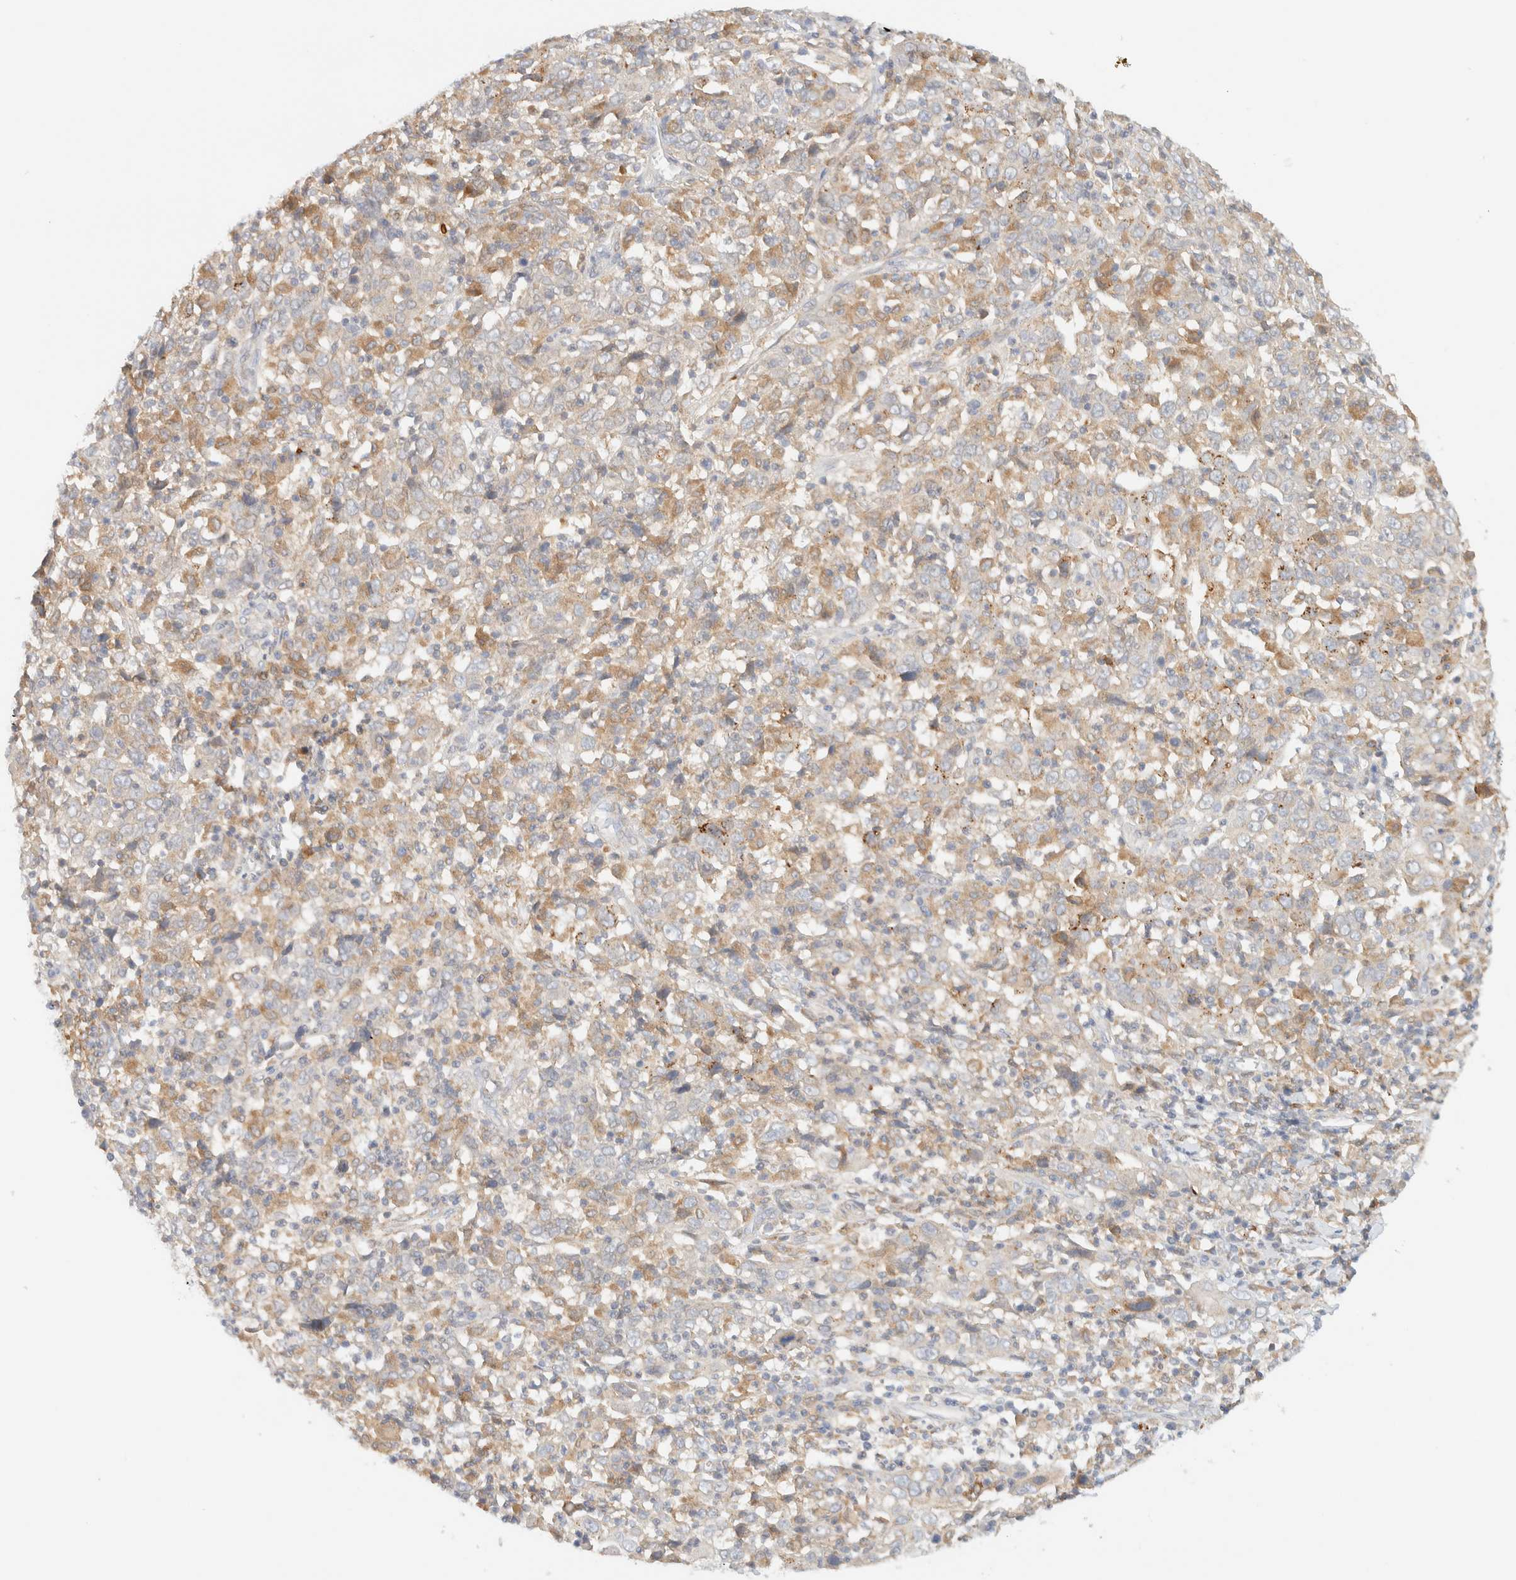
{"staining": {"intensity": "weak", "quantity": ">75%", "location": "cytoplasmic/membranous"}, "tissue": "cervical cancer", "cell_type": "Tumor cells", "image_type": "cancer", "snomed": [{"axis": "morphology", "description": "Squamous cell carcinoma, NOS"}, {"axis": "topography", "description": "Cervix"}], "caption": "Cervical cancer (squamous cell carcinoma) stained with a brown dye demonstrates weak cytoplasmic/membranous positive positivity in approximately >75% of tumor cells.", "gene": "NT5C", "patient": {"sex": "female", "age": 46}}